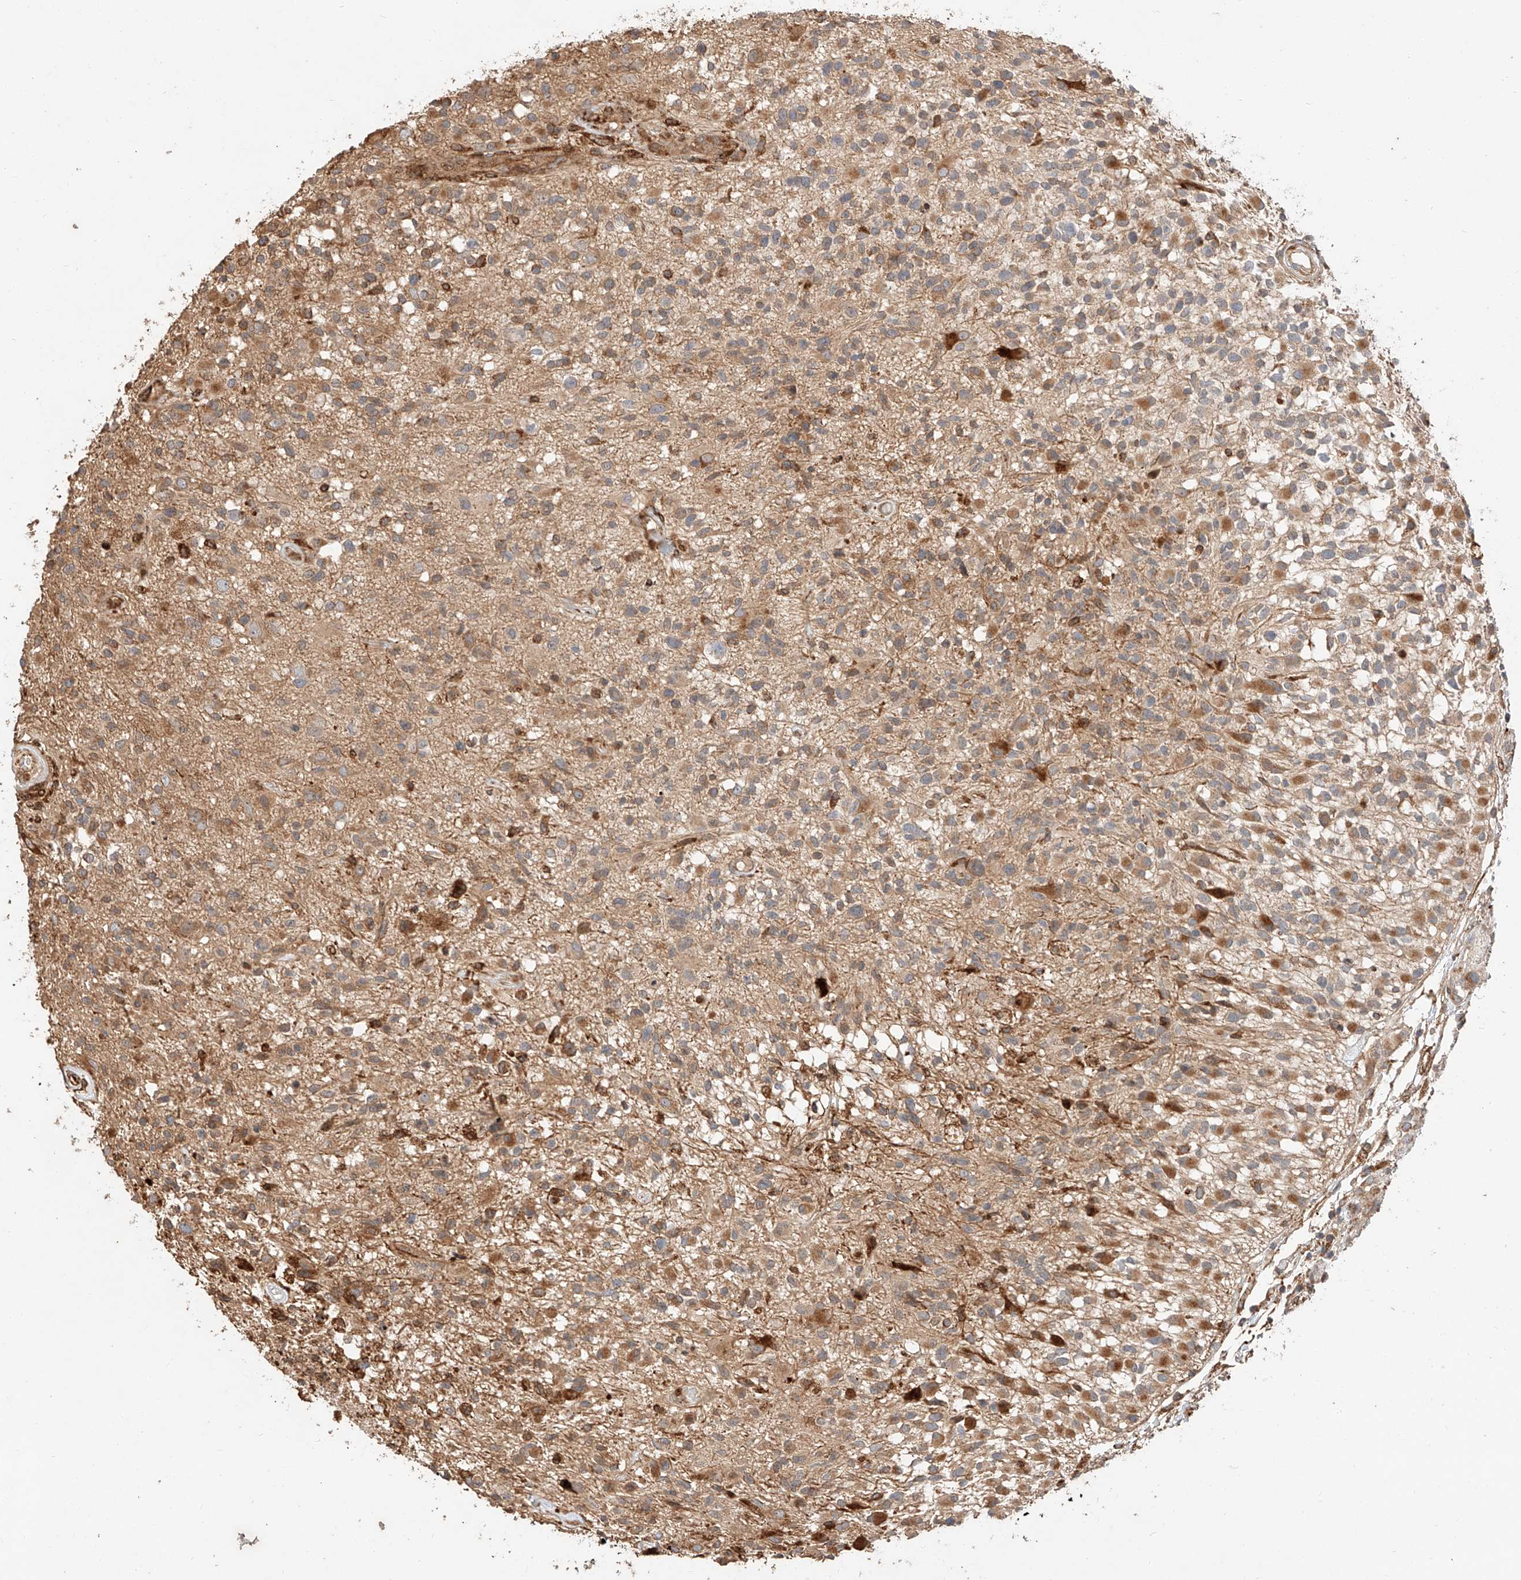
{"staining": {"intensity": "weak", "quantity": ">75%", "location": "cytoplasmic/membranous"}, "tissue": "glioma", "cell_type": "Tumor cells", "image_type": "cancer", "snomed": [{"axis": "morphology", "description": "Glioma, malignant, High grade"}, {"axis": "morphology", "description": "Glioblastoma, NOS"}, {"axis": "topography", "description": "Brain"}], "caption": "Immunohistochemistry (IHC) of glioblastoma demonstrates low levels of weak cytoplasmic/membranous staining in approximately >75% of tumor cells.", "gene": "ZNF84", "patient": {"sex": "male", "age": 60}}